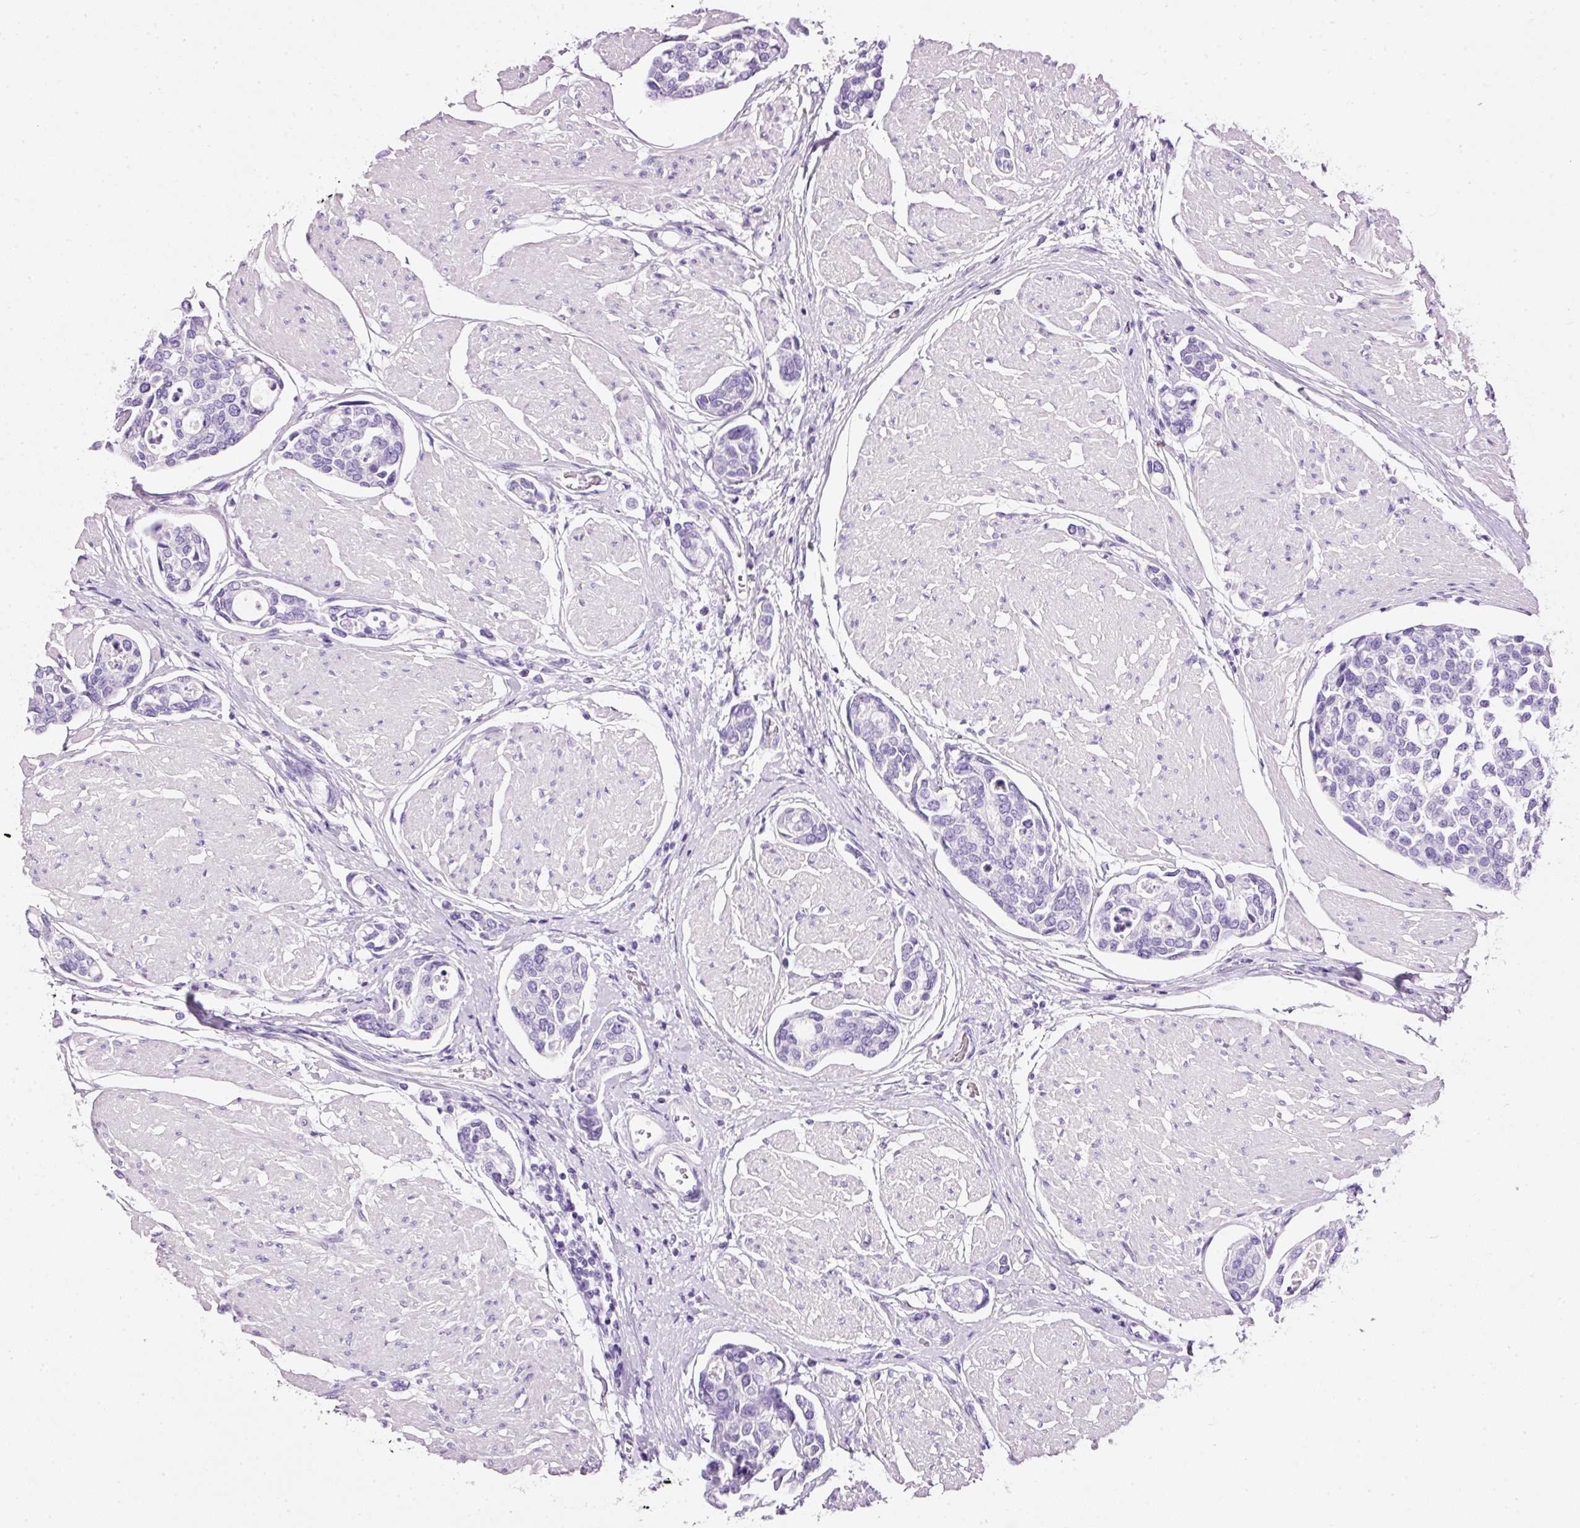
{"staining": {"intensity": "negative", "quantity": "none", "location": "none"}, "tissue": "urothelial cancer", "cell_type": "Tumor cells", "image_type": "cancer", "snomed": [{"axis": "morphology", "description": "Urothelial carcinoma, High grade"}, {"axis": "topography", "description": "Urinary bladder"}], "caption": "The immunohistochemistry (IHC) photomicrograph has no significant staining in tumor cells of urothelial carcinoma (high-grade) tissue. (Brightfield microscopy of DAB immunohistochemistry at high magnification).", "gene": "BSND", "patient": {"sex": "male", "age": 78}}